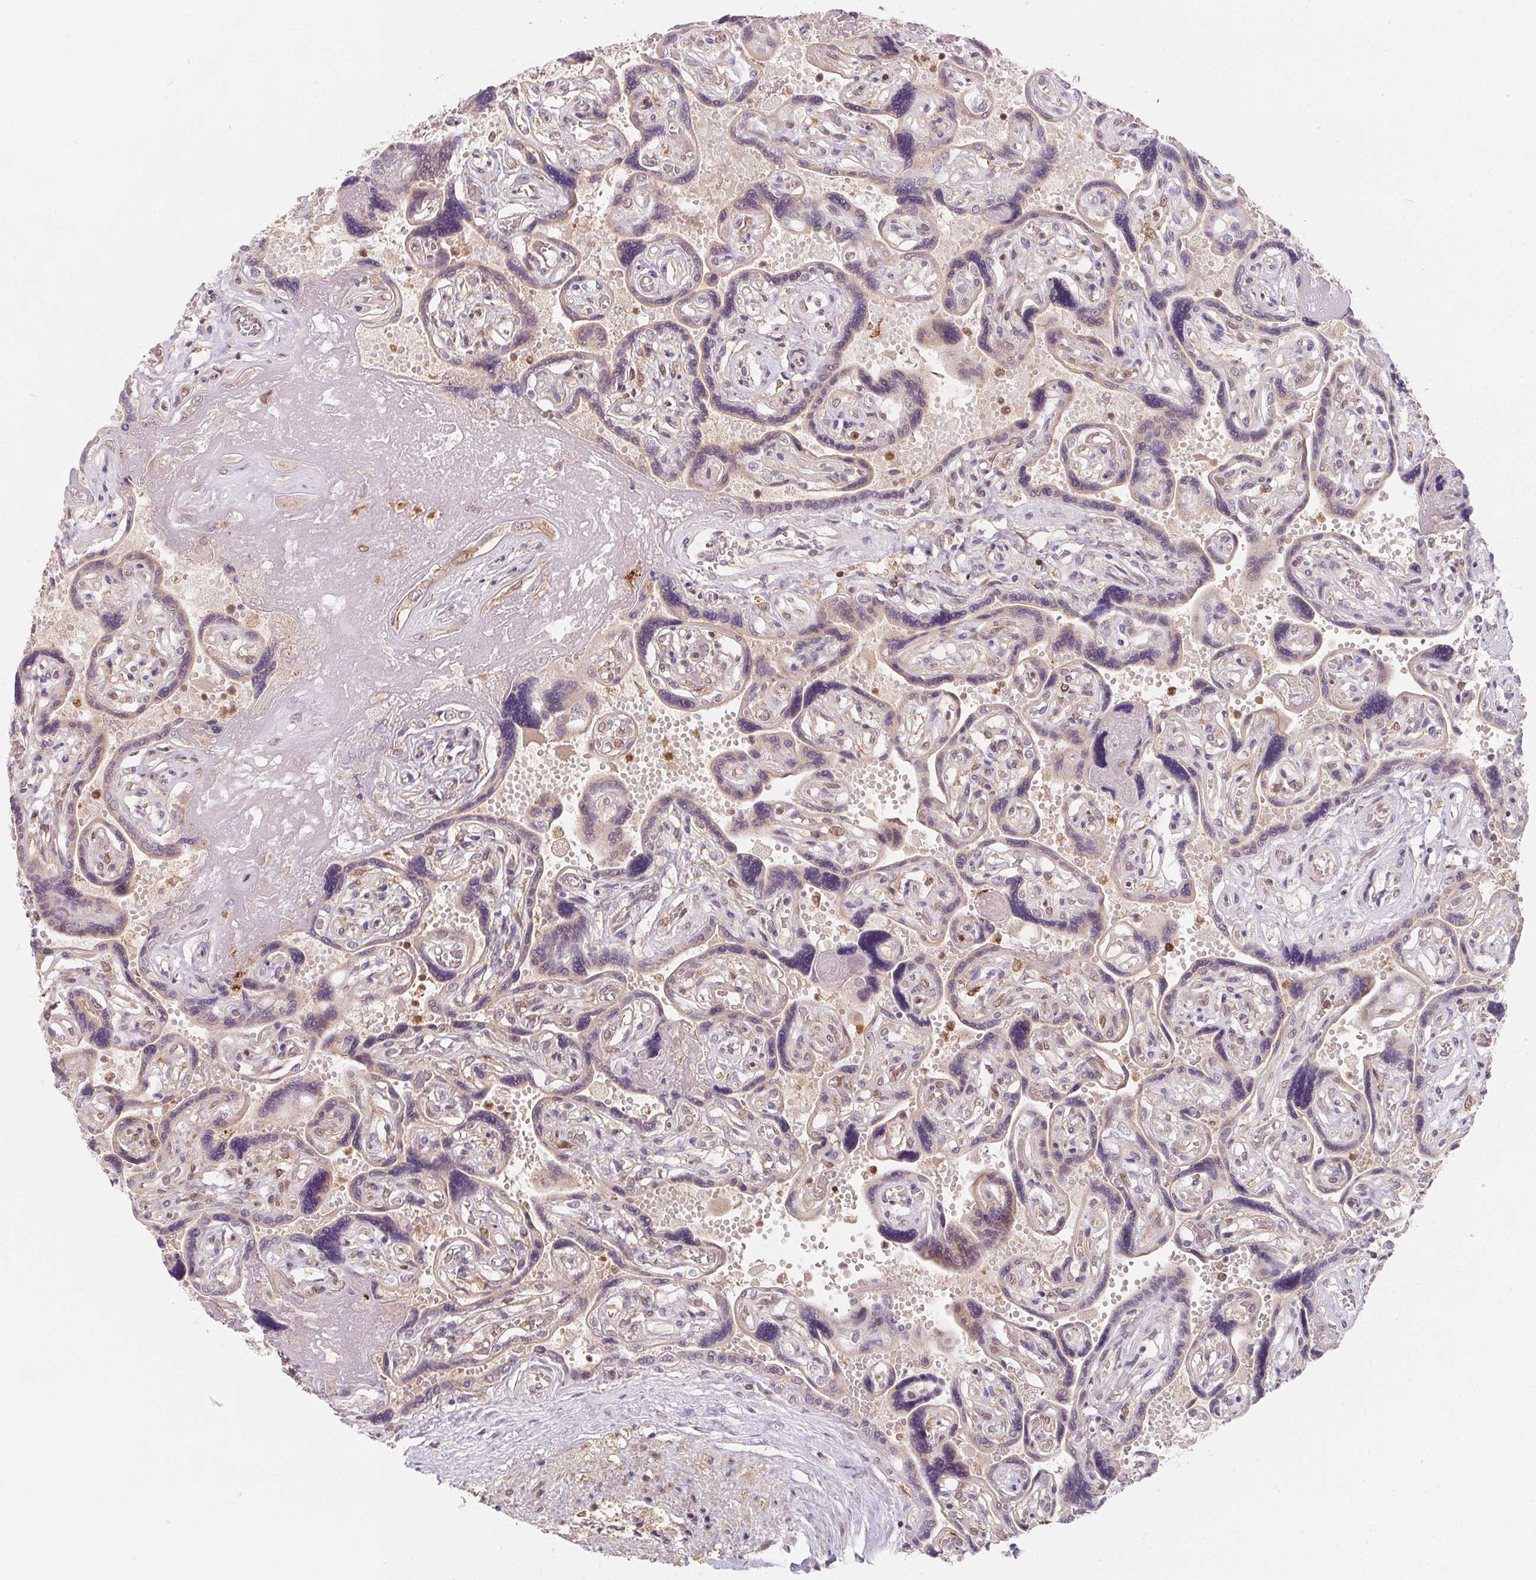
{"staining": {"intensity": "weak", "quantity": ">75%", "location": "cytoplasmic/membranous"}, "tissue": "placenta", "cell_type": "Decidual cells", "image_type": "normal", "snomed": [{"axis": "morphology", "description": "Normal tissue, NOS"}, {"axis": "topography", "description": "Placenta"}], "caption": "Protein expression analysis of benign placenta reveals weak cytoplasmic/membranous positivity in approximately >75% of decidual cells. Immunohistochemistry stains the protein of interest in brown and the nuclei are stained blue.", "gene": "ANKRD13A", "patient": {"sex": "female", "age": 32}}